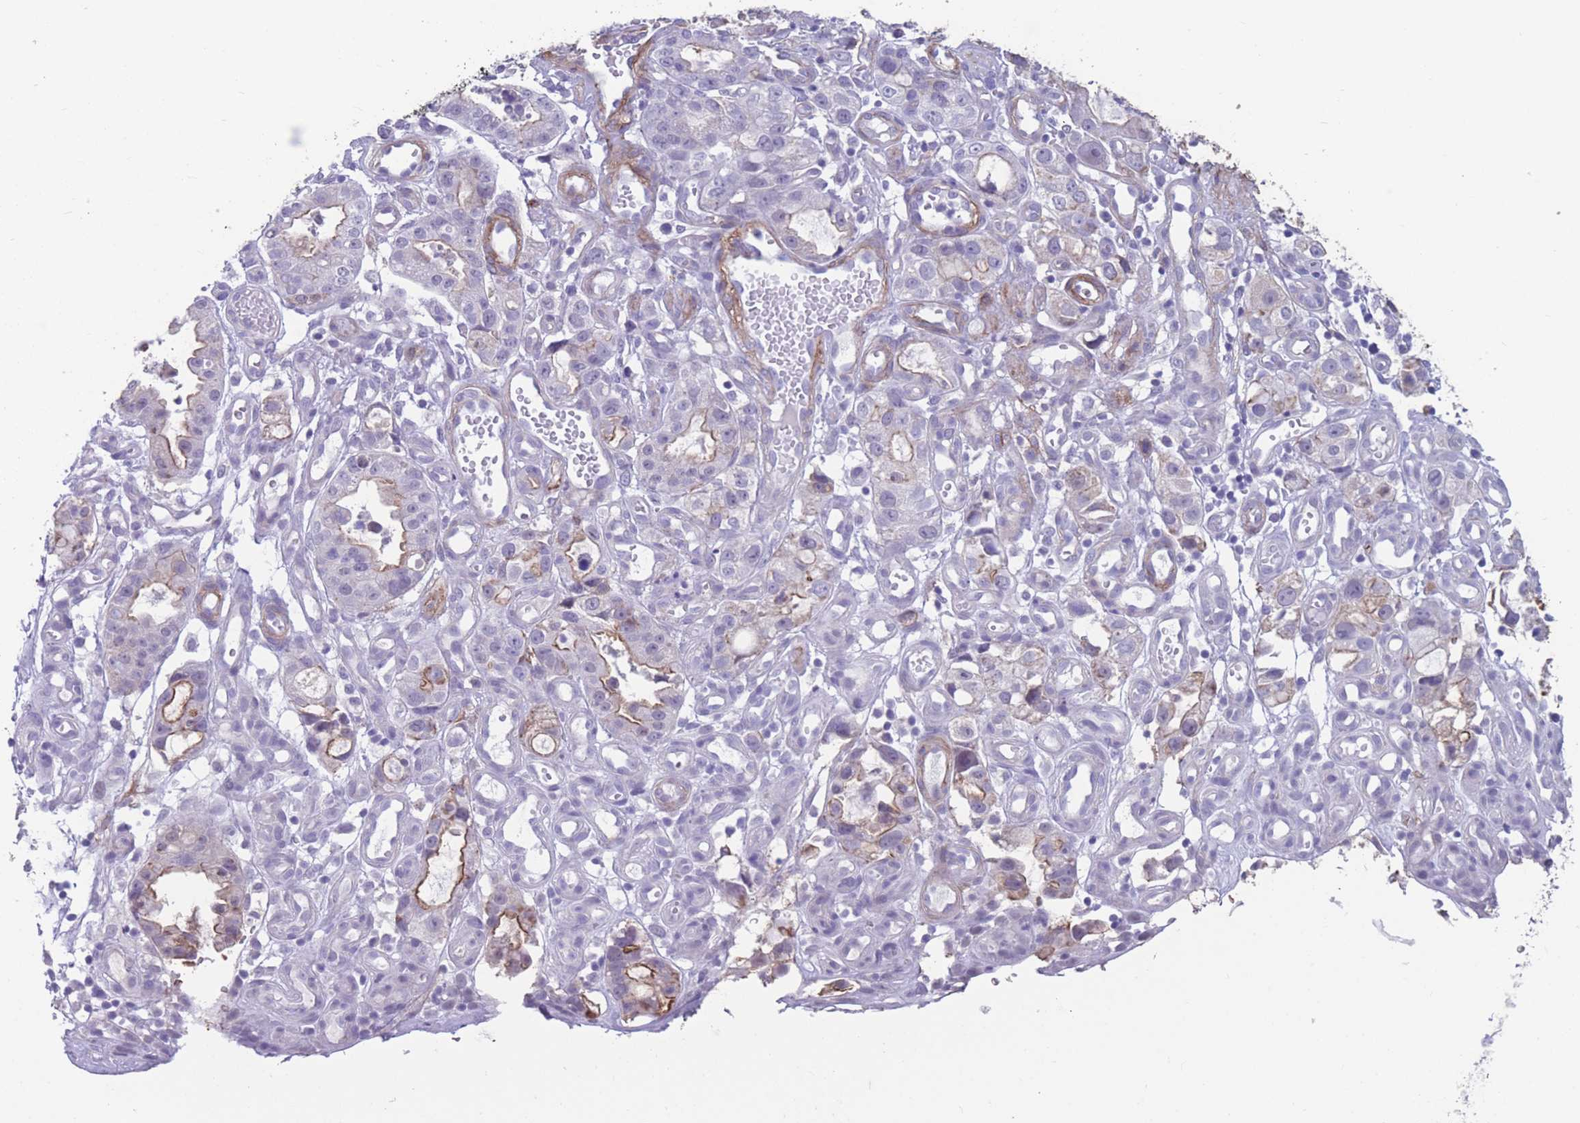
{"staining": {"intensity": "moderate", "quantity": "<25%", "location": "cytoplasmic/membranous"}, "tissue": "stomach cancer", "cell_type": "Tumor cells", "image_type": "cancer", "snomed": [{"axis": "morphology", "description": "Adenocarcinoma, NOS"}, {"axis": "topography", "description": "Stomach"}], "caption": "Immunohistochemistry (IHC) of human stomach cancer reveals low levels of moderate cytoplasmic/membranous expression in about <25% of tumor cells.", "gene": "DPYD", "patient": {"sex": "male", "age": 55}}